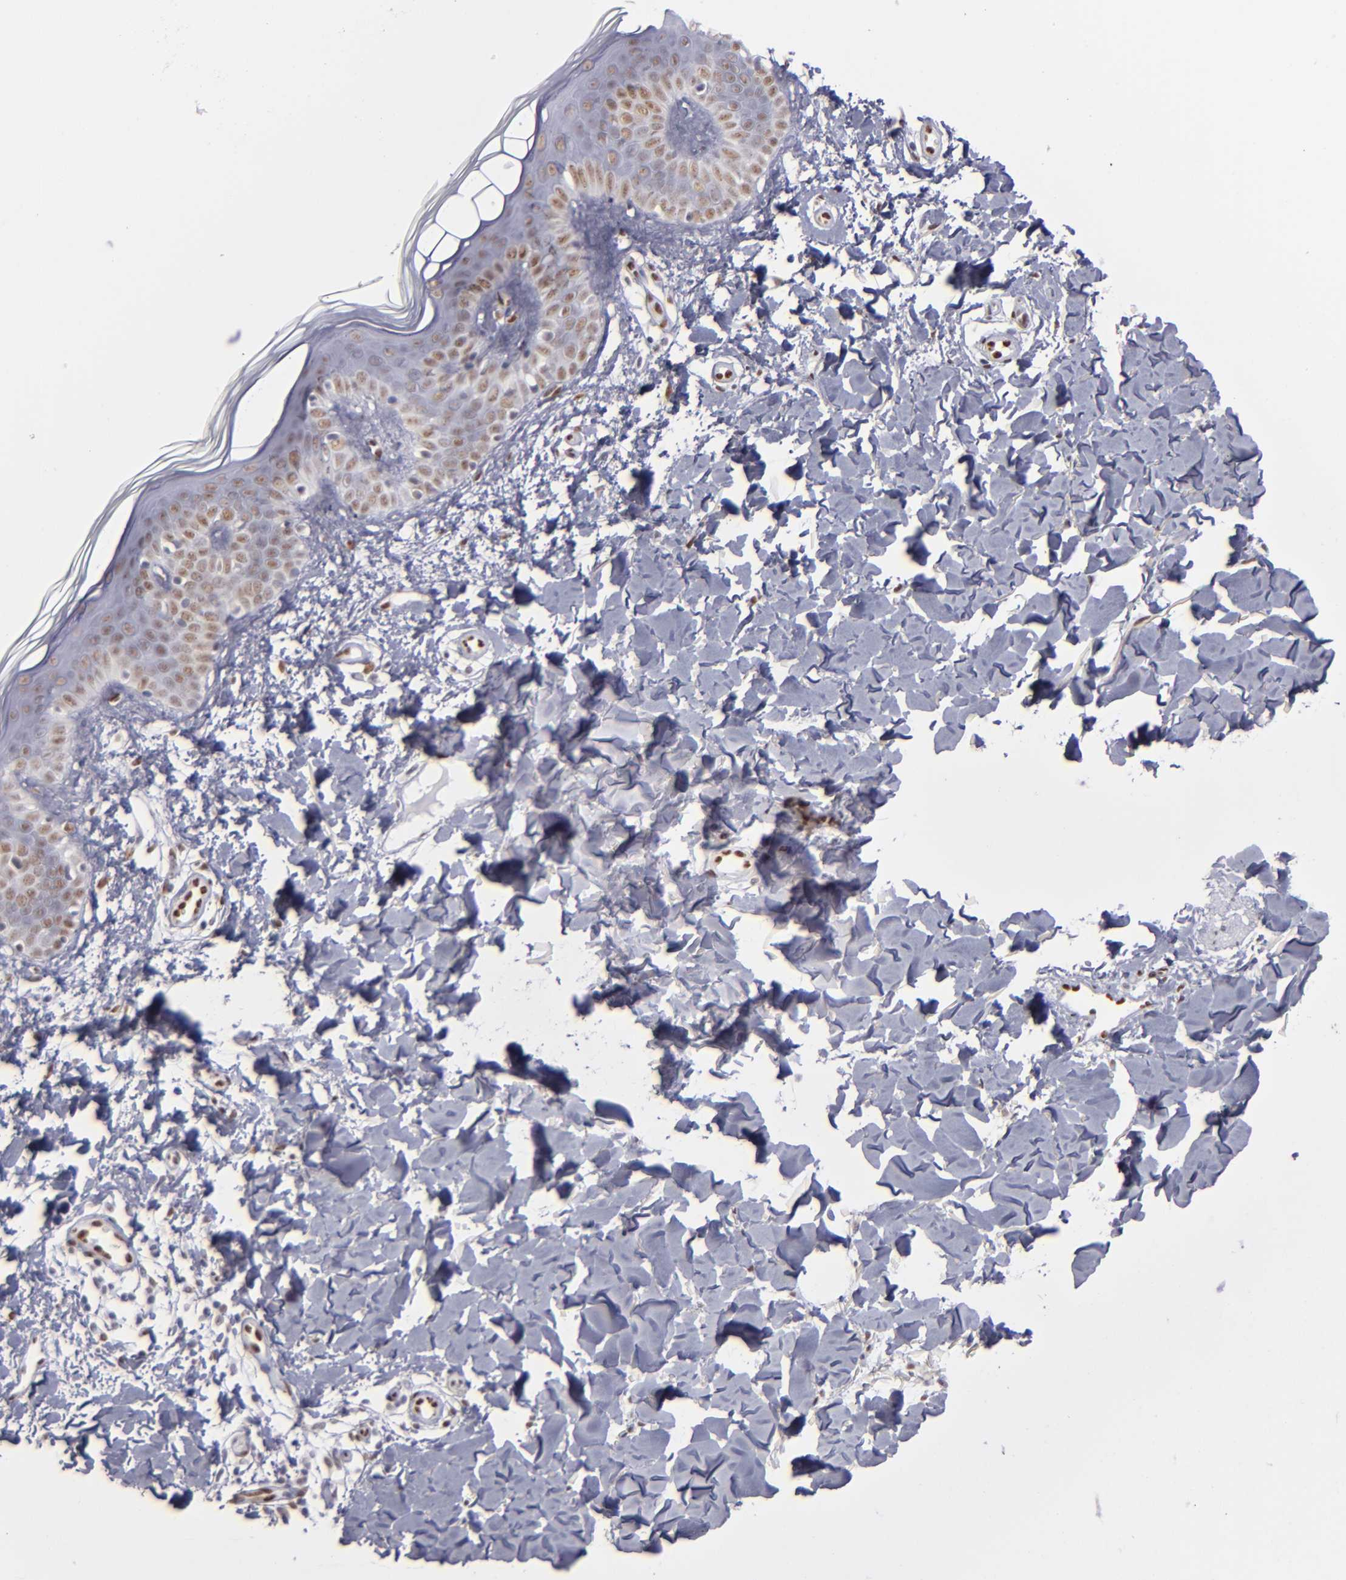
{"staining": {"intensity": "negative", "quantity": "none", "location": "none"}, "tissue": "skin", "cell_type": "Fibroblasts", "image_type": "normal", "snomed": [{"axis": "morphology", "description": "Normal tissue, NOS"}, {"axis": "topography", "description": "Skin"}], "caption": "Protein analysis of unremarkable skin demonstrates no significant staining in fibroblasts. (DAB (3,3'-diaminobenzidine) immunohistochemistry, high magnification).", "gene": "TOP3A", "patient": {"sex": "male", "age": 32}}